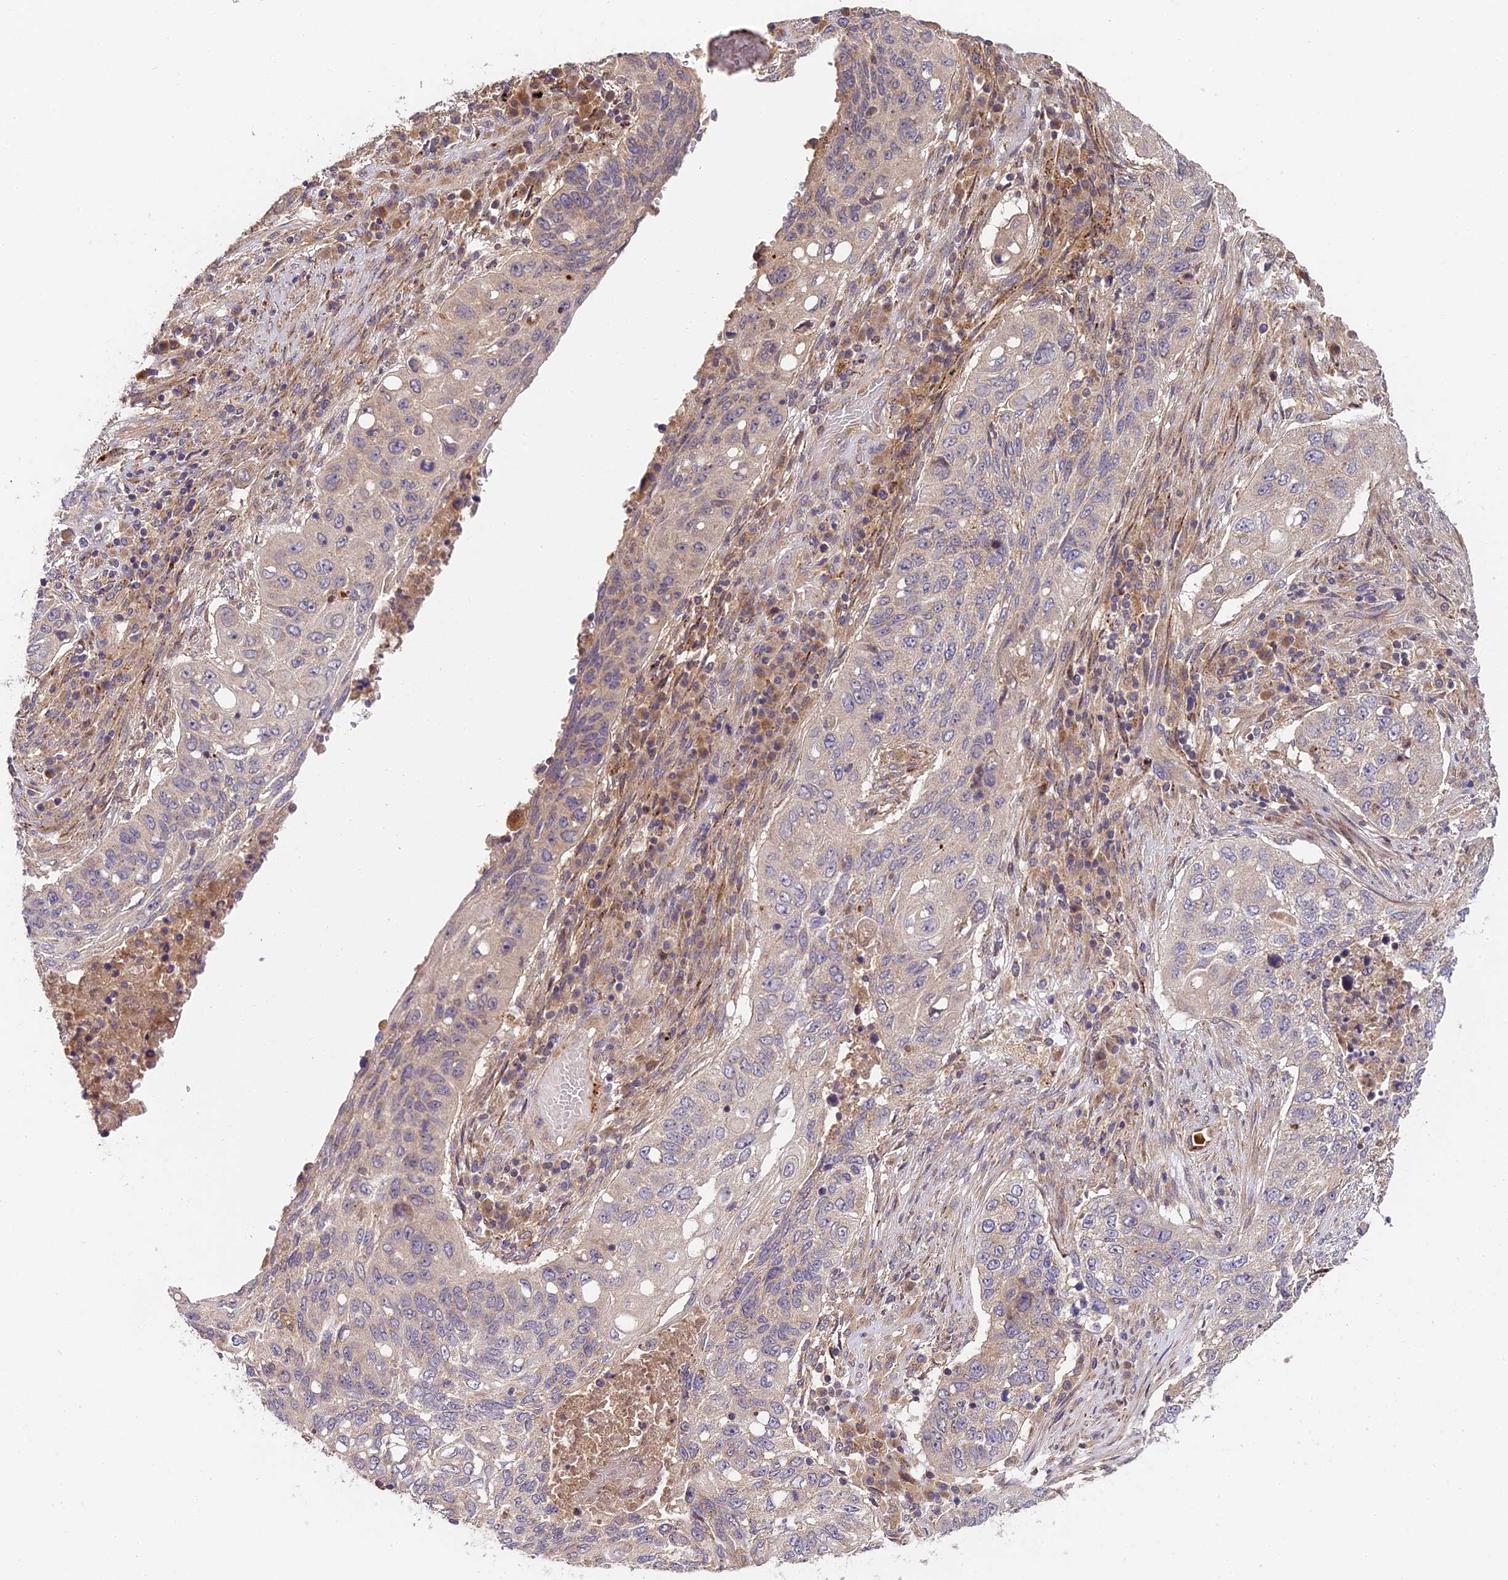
{"staining": {"intensity": "negative", "quantity": "none", "location": "none"}, "tissue": "lung cancer", "cell_type": "Tumor cells", "image_type": "cancer", "snomed": [{"axis": "morphology", "description": "Squamous cell carcinoma, NOS"}, {"axis": "topography", "description": "Lung"}], "caption": "Lung cancer was stained to show a protein in brown. There is no significant positivity in tumor cells.", "gene": "C3orf20", "patient": {"sex": "female", "age": 63}}